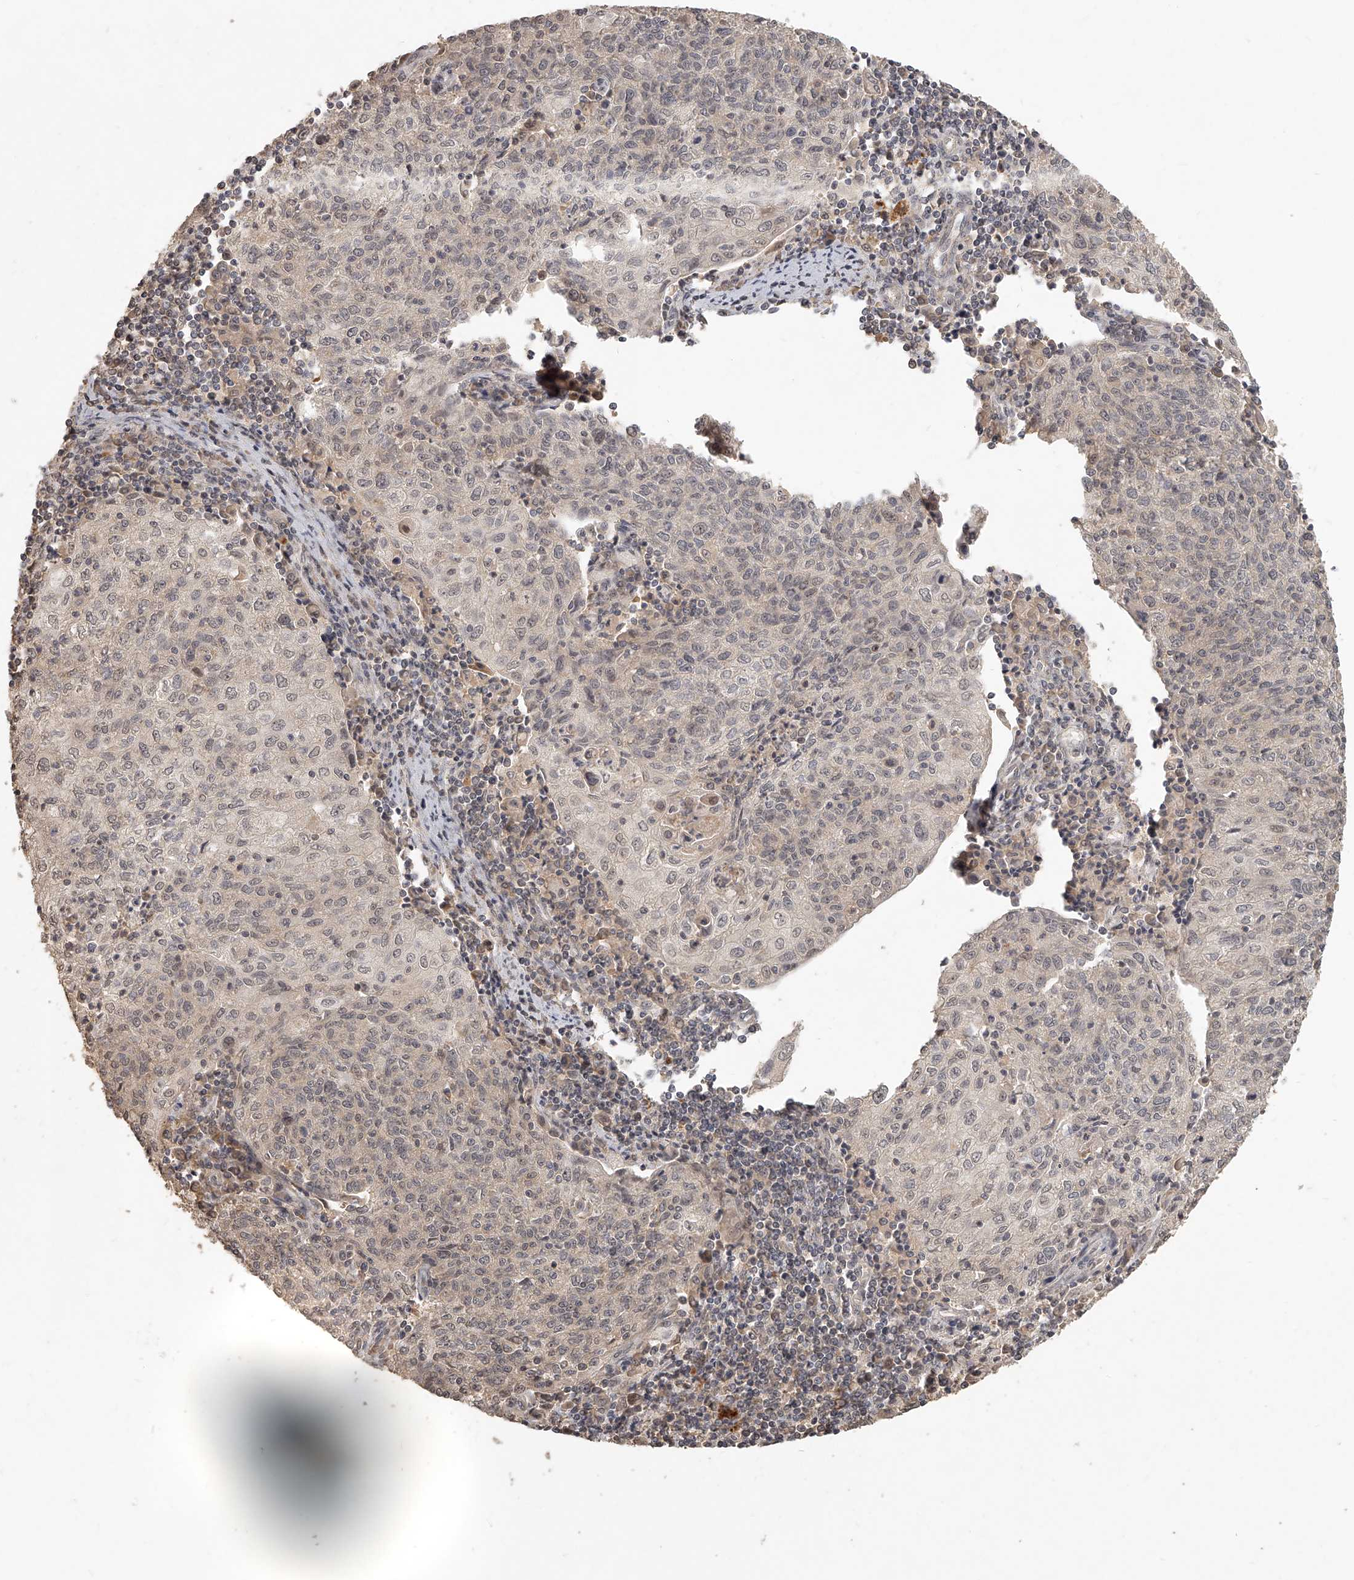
{"staining": {"intensity": "weak", "quantity": "25%-75%", "location": "nuclear"}, "tissue": "cervical cancer", "cell_type": "Tumor cells", "image_type": "cancer", "snomed": [{"axis": "morphology", "description": "Squamous cell carcinoma, NOS"}, {"axis": "topography", "description": "Cervix"}], "caption": "Brown immunohistochemical staining in human squamous cell carcinoma (cervical) reveals weak nuclear expression in about 25%-75% of tumor cells.", "gene": "SLC37A1", "patient": {"sex": "female", "age": 48}}